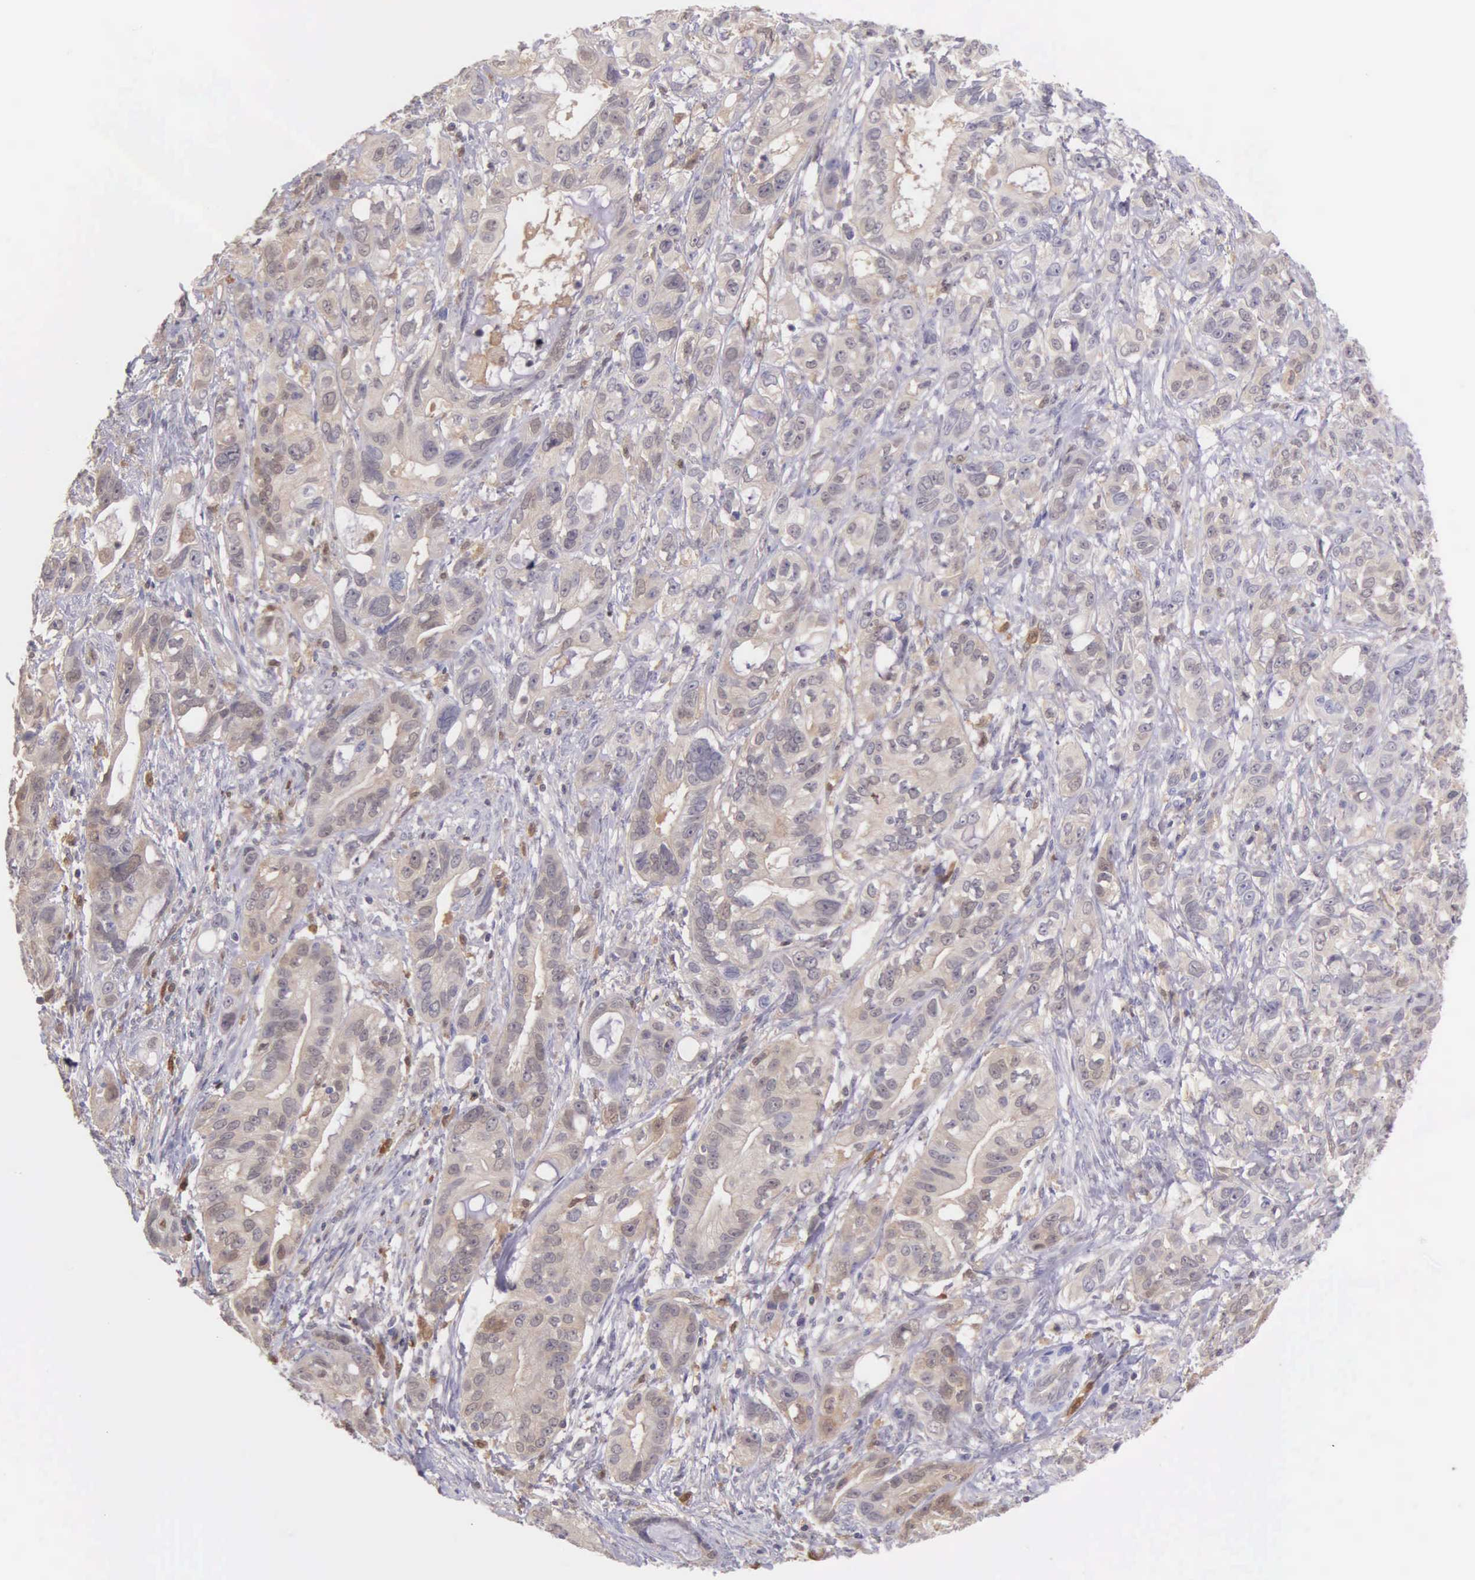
{"staining": {"intensity": "weak", "quantity": "25%-75%", "location": "cytoplasmic/membranous"}, "tissue": "stomach cancer", "cell_type": "Tumor cells", "image_type": "cancer", "snomed": [{"axis": "morphology", "description": "Adenocarcinoma, NOS"}, {"axis": "topography", "description": "Stomach, upper"}], "caption": "Approximately 25%-75% of tumor cells in human stomach cancer (adenocarcinoma) exhibit weak cytoplasmic/membranous protein expression as visualized by brown immunohistochemical staining.", "gene": "BID", "patient": {"sex": "male", "age": 47}}